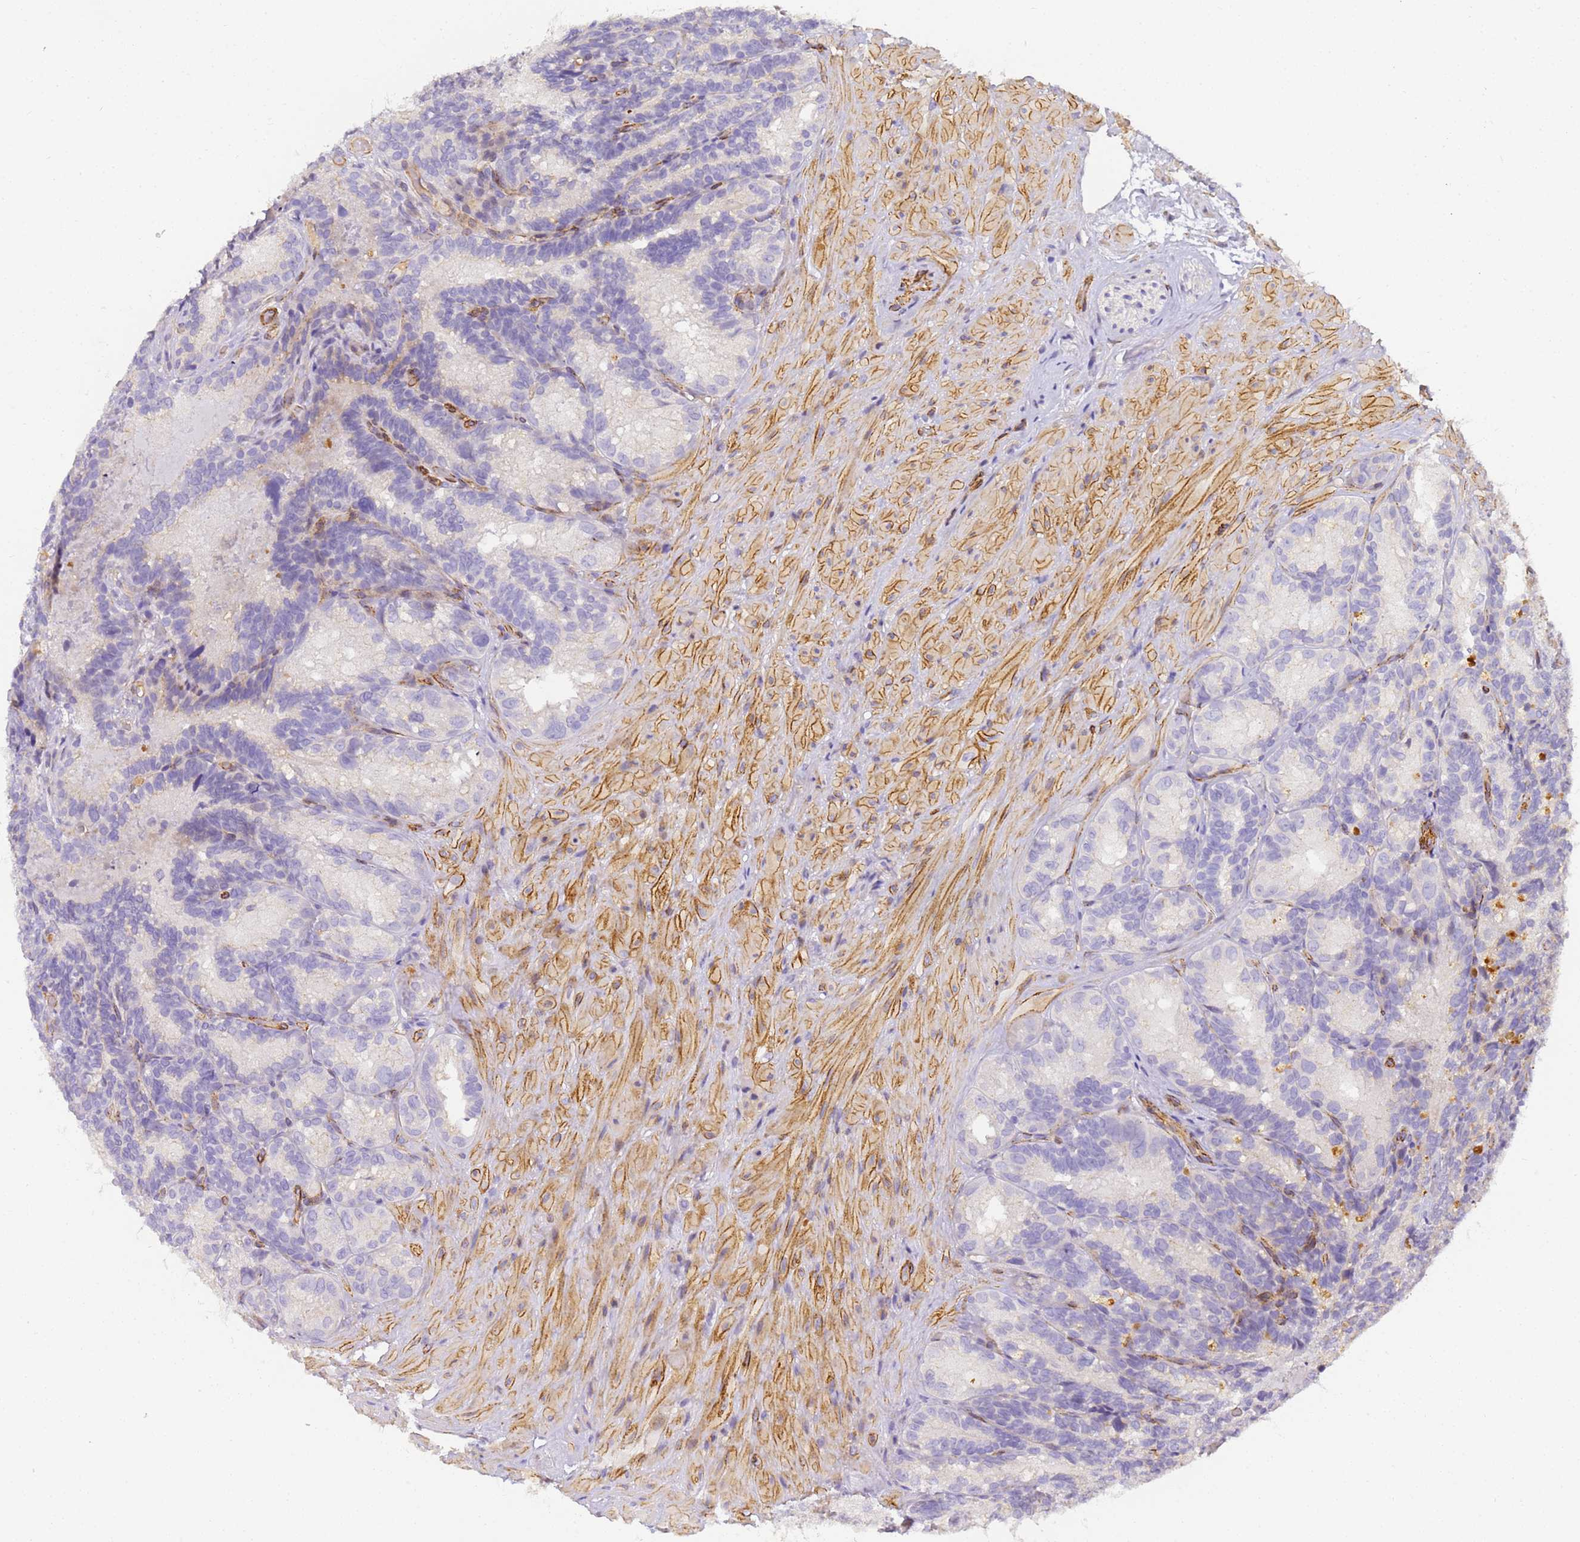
{"staining": {"intensity": "negative", "quantity": "none", "location": "none"}, "tissue": "seminal vesicle", "cell_type": "Glandular cells", "image_type": "normal", "snomed": [{"axis": "morphology", "description": "Normal tissue, NOS"}, {"axis": "topography", "description": "Seminal veicle"}], "caption": "A high-resolution micrograph shows immunohistochemistry staining of normal seminal vesicle, which shows no significant positivity in glandular cells.", "gene": "CFHR1", "patient": {"sex": "male", "age": 60}}